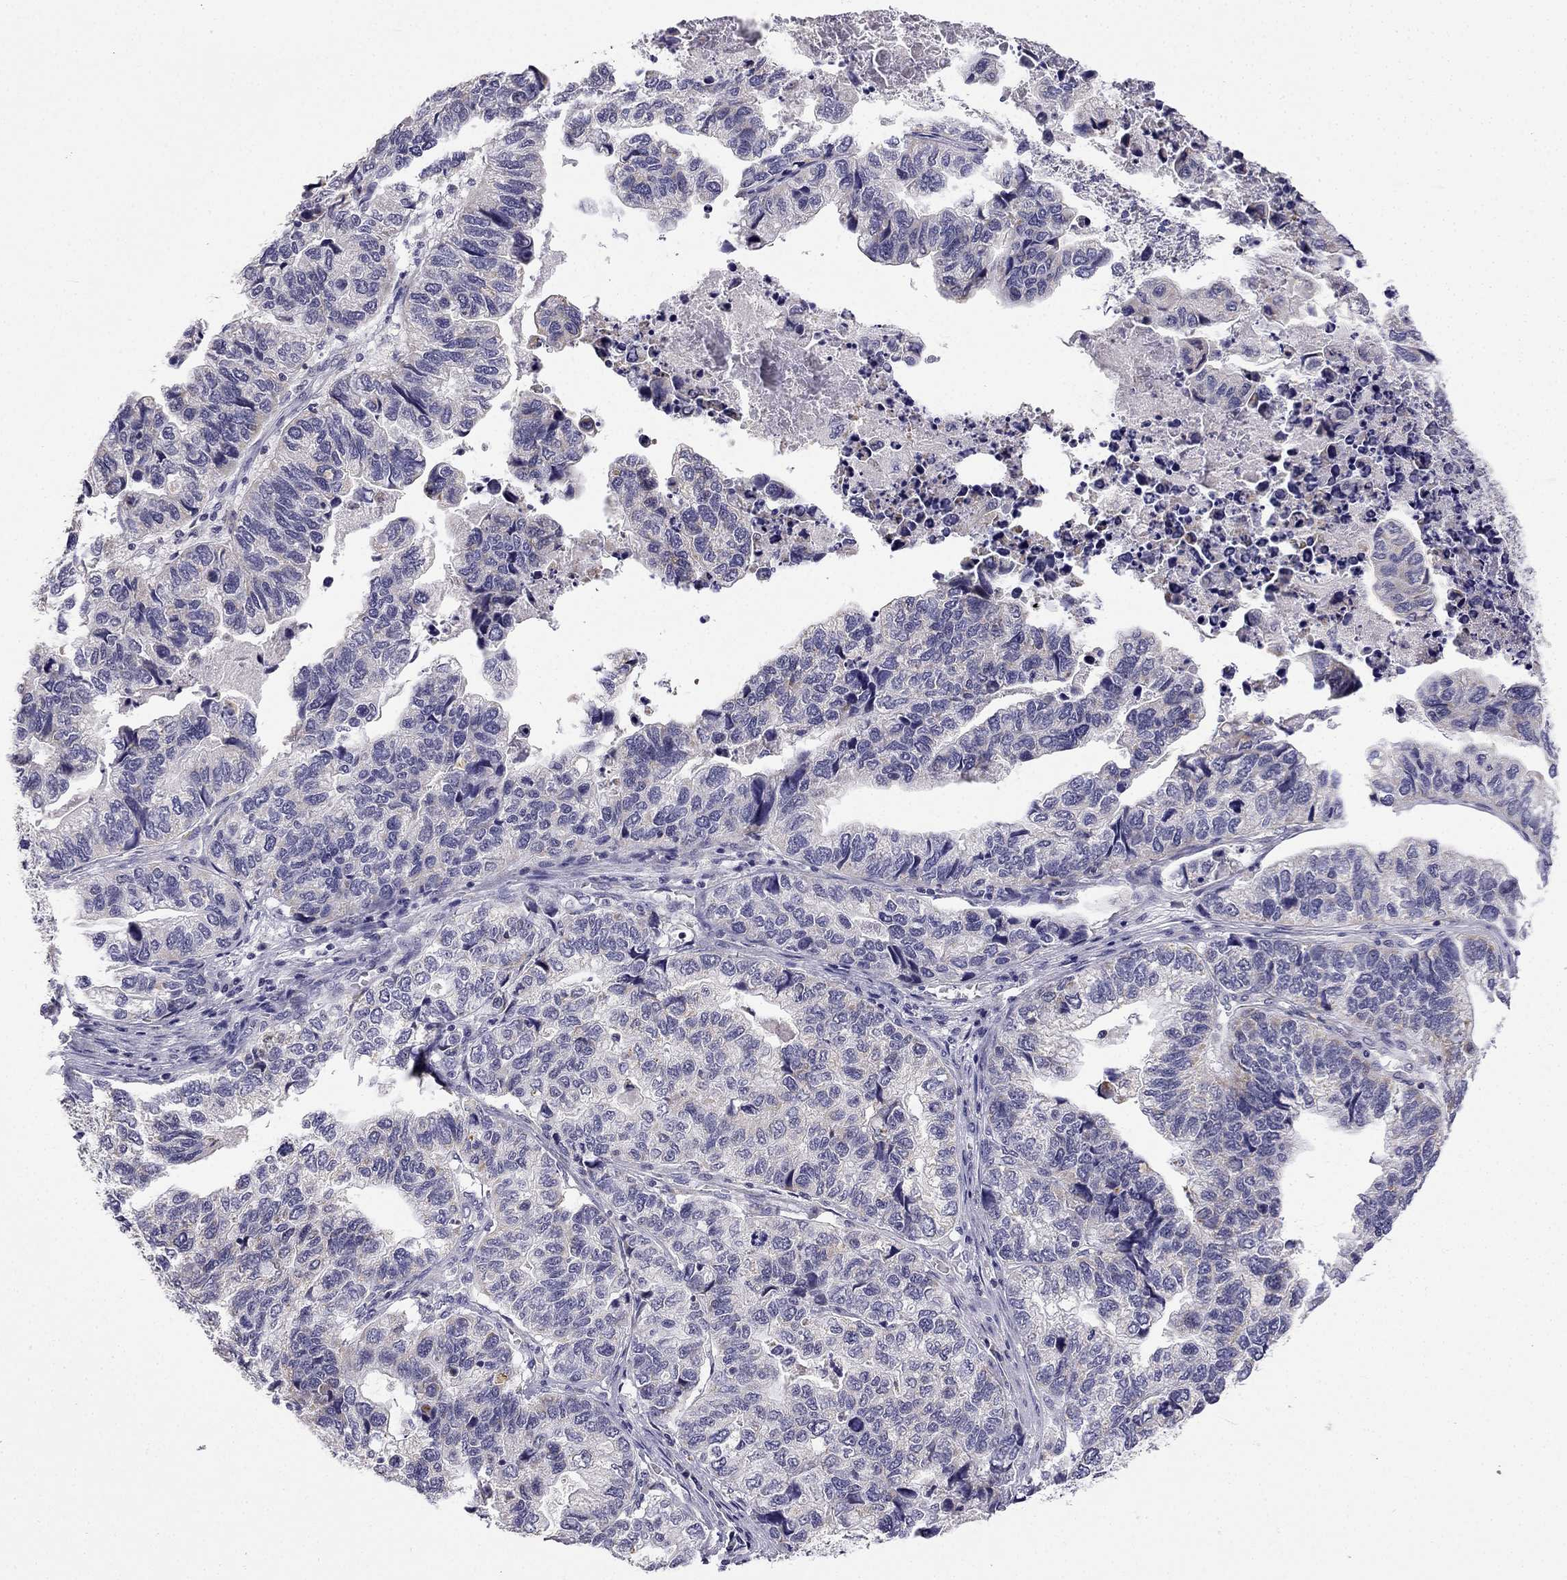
{"staining": {"intensity": "negative", "quantity": "none", "location": "none"}, "tissue": "stomach cancer", "cell_type": "Tumor cells", "image_type": "cancer", "snomed": [{"axis": "morphology", "description": "Adenocarcinoma, NOS"}, {"axis": "topography", "description": "Stomach, upper"}], "caption": "An IHC image of adenocarcinoma (stomach) is shown. There is no staining in tumor cells of adenocarcinoma (stomach).", "gene": "C5orf49", "patient": {"sex": "female", "age": 67}}